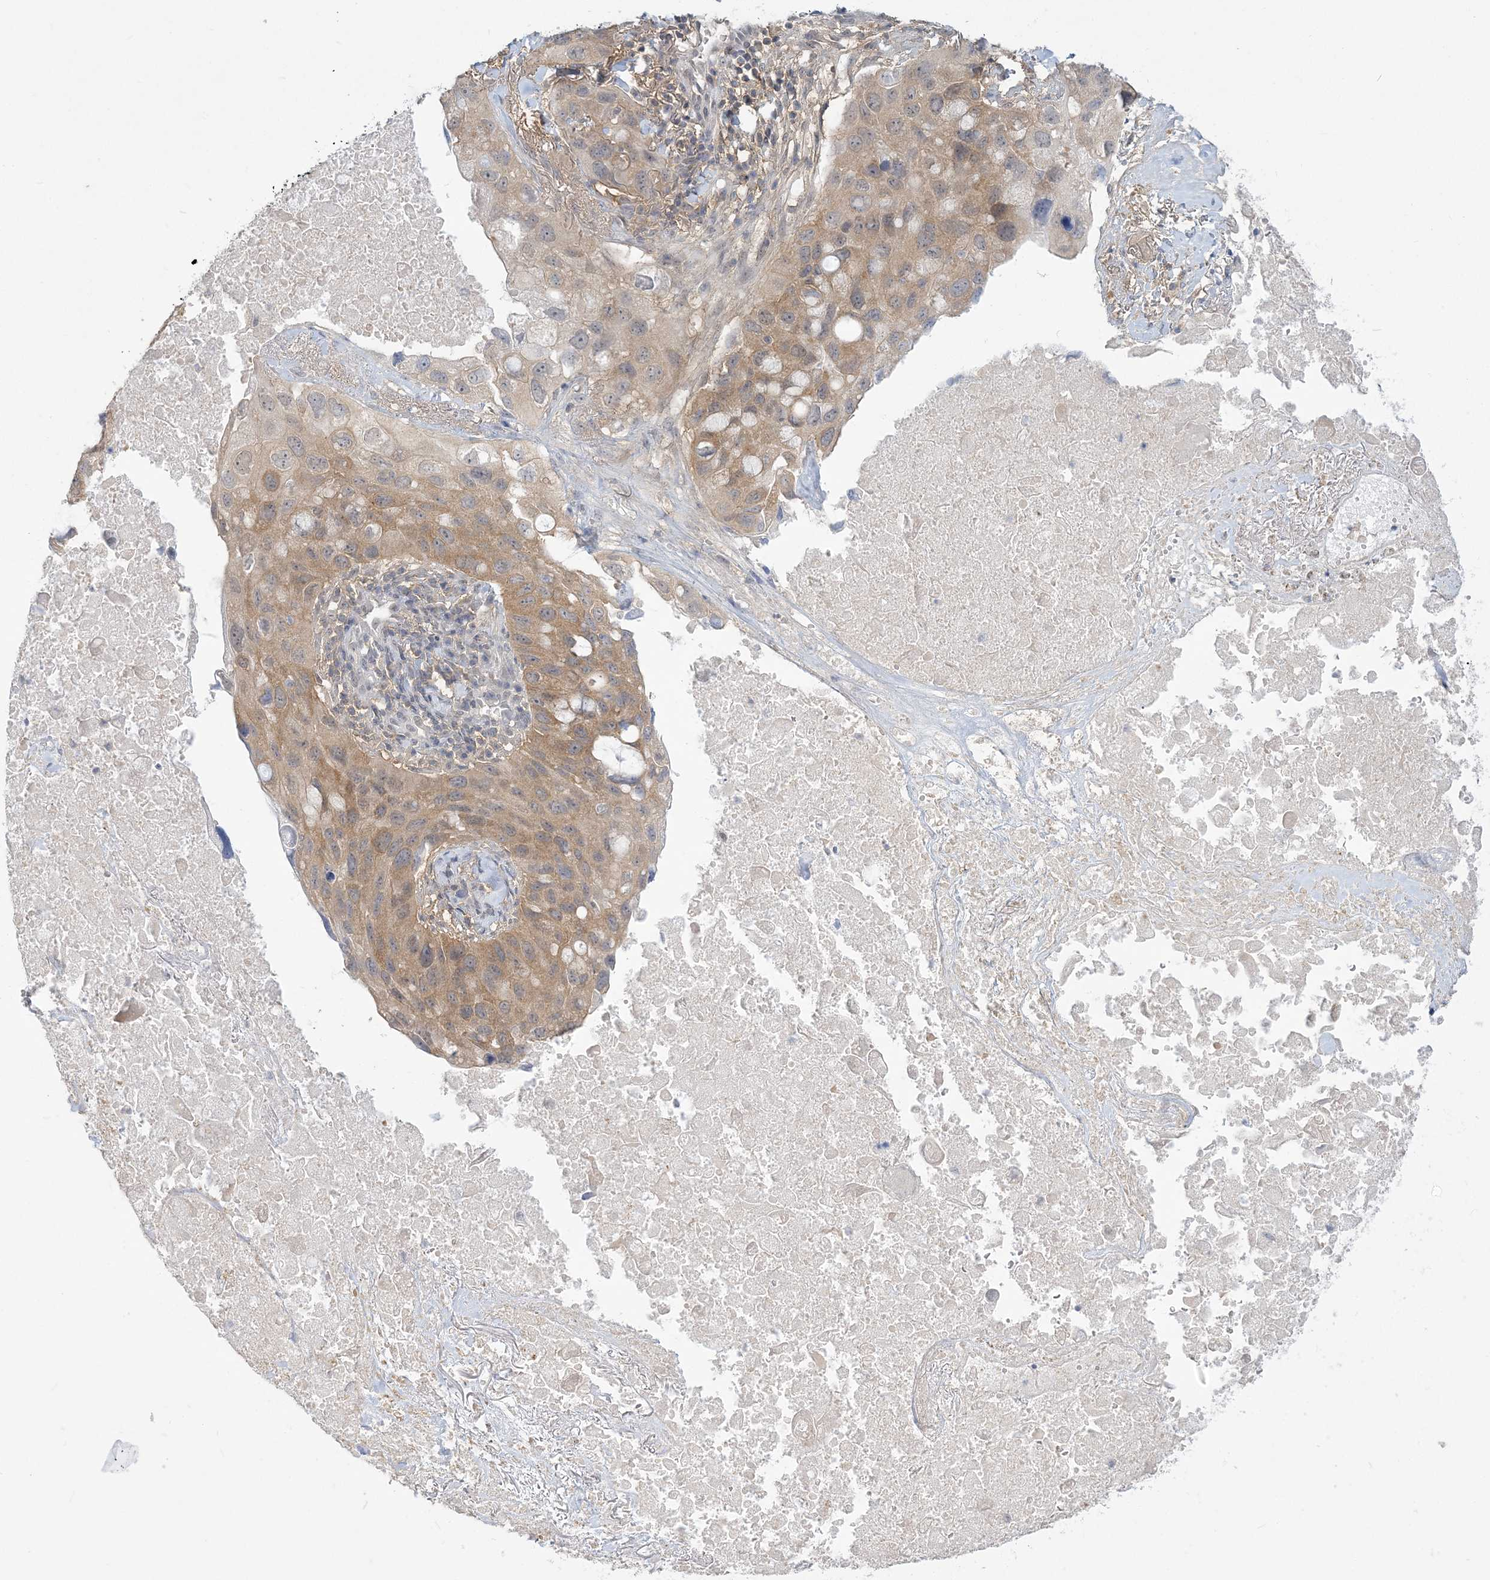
{"staining": {"intensity": "moderate", "quantity": ">75%", "location": "cytoplasmic/membranous"}, "tissue": "lung cancer", "cell_type": "Tumor cells", "image_type": "cancer", "snomed": [{"axis": "morphology", "description": "Squamous cell carcinoma, NOS"}, {"axis": "topography", "description": "Lung"}], "caption": "Human lung squamous cell carcinoma stained with a protein marker demonstrates moderate staining in tumor cells.", "gene": "ANKS1A", "patient": {"sex": "female", "age": 73}}